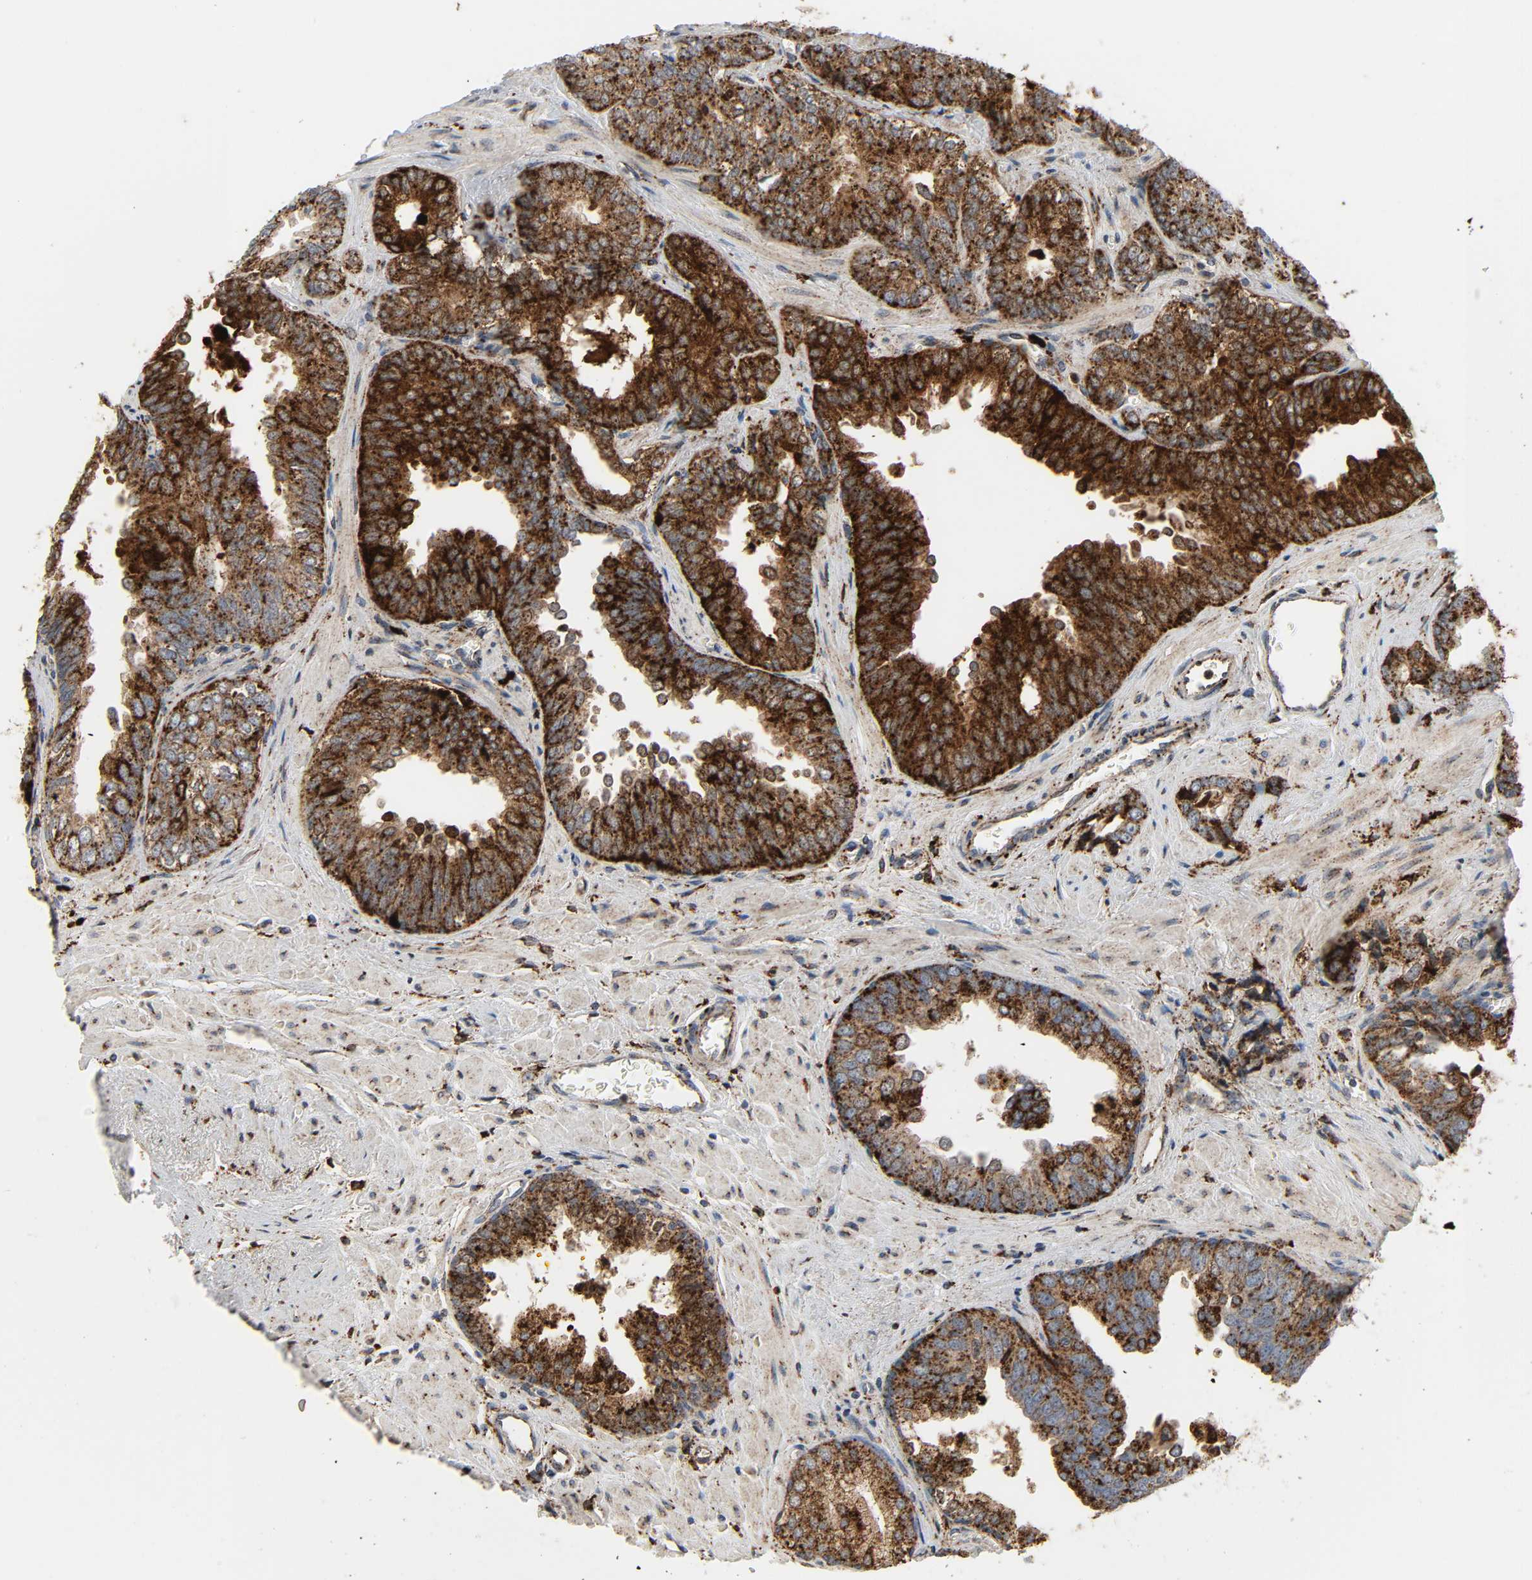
{"staining": {"intensity": "strong", "quantity": ">75%", "location": "cytoplasmic/membranous"}, "tissue": "prostate cancer", "cell_type": "Tumor cells", "image_type": "cancer", "snomed": [{"axis": "morphology", "description": "Adenocarcinoma, High grade"}, {"axis": "topography", "description": "Prostate"}], "caption": "A high amount of strong cytoplasmic/membranous expression is appreciated in approximately >75% of tumor cells in adenocarcinoma (high-grade) (prostate) tissue.", "gene": "PSAP", "patient": {"sex": "male", "age": 67}}